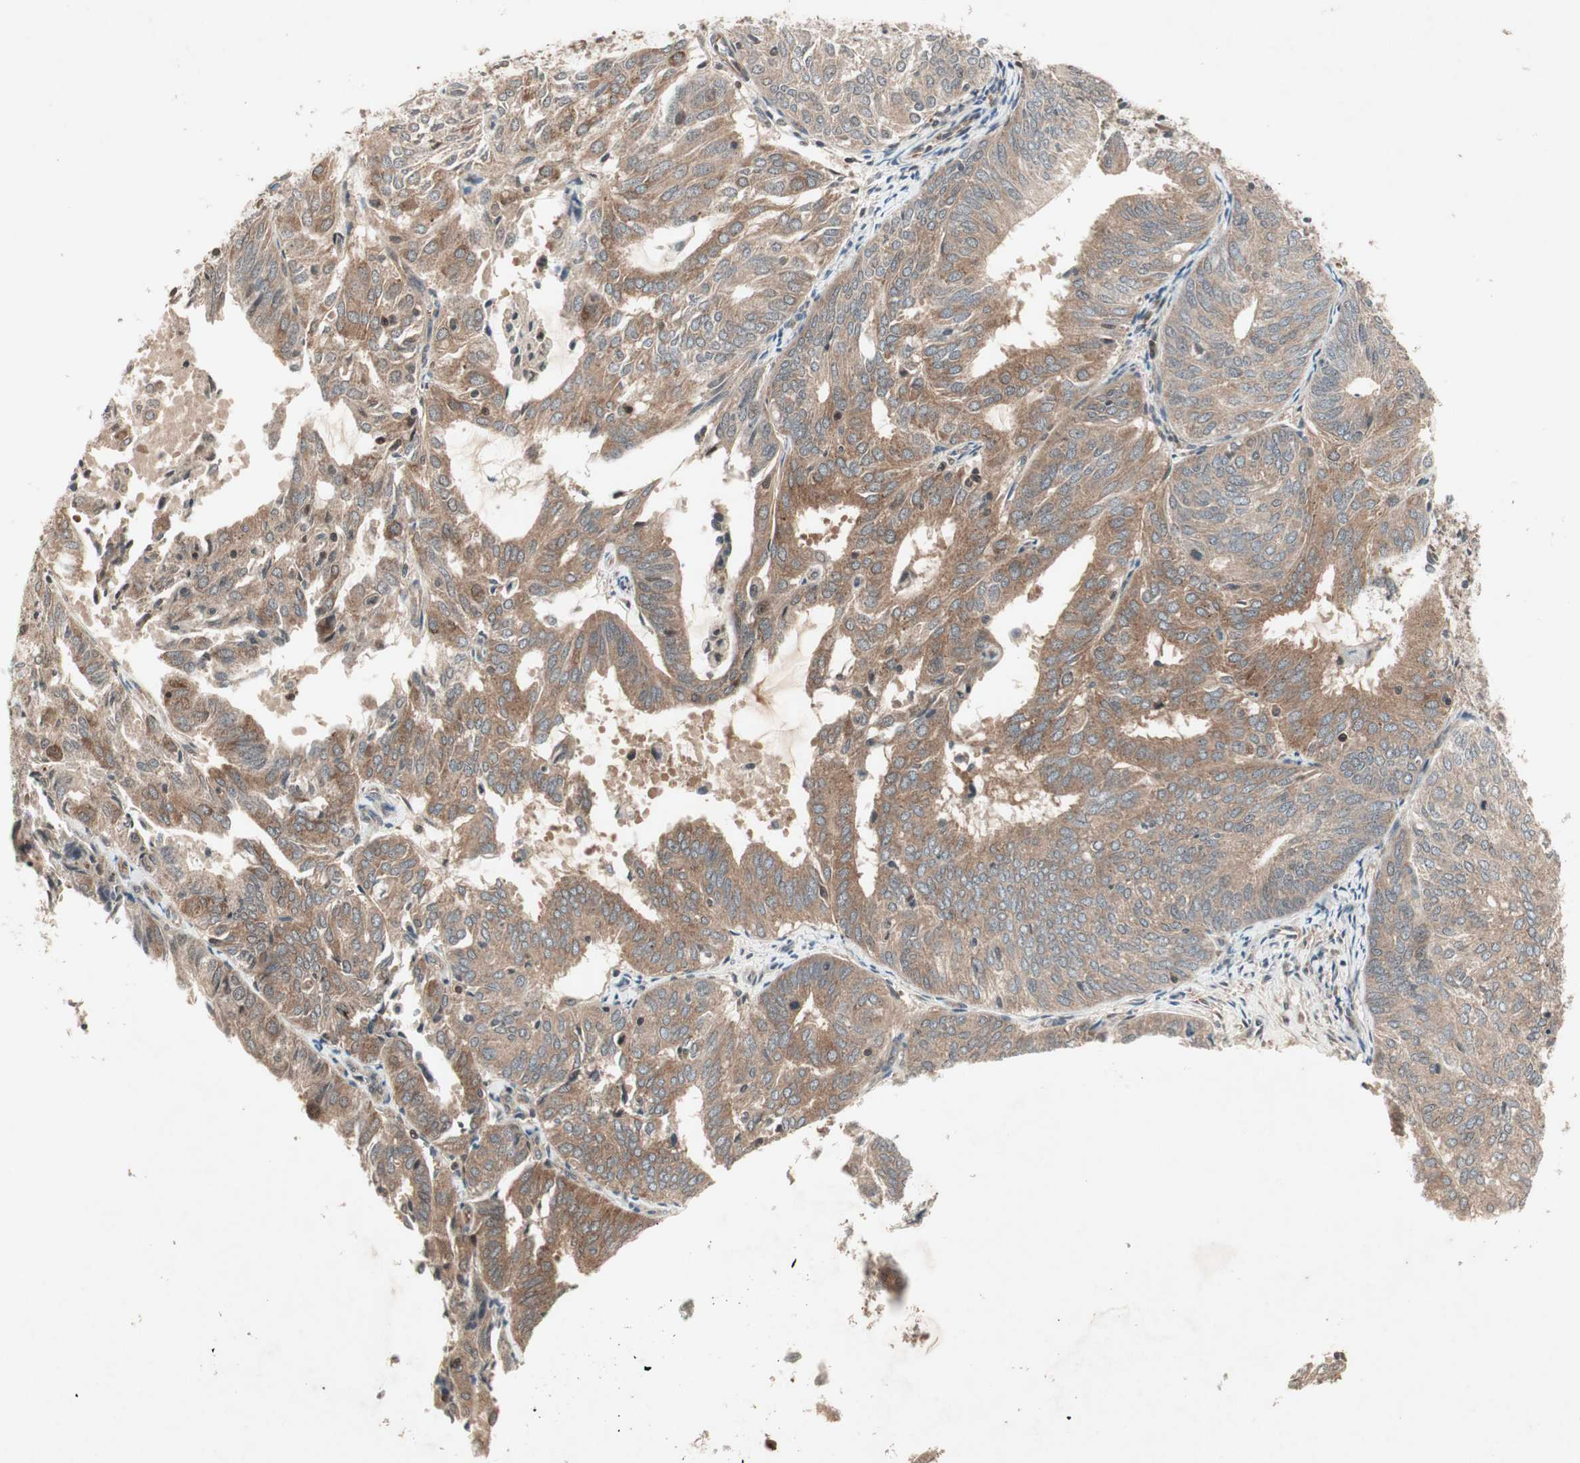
{"staining": {"intensity": "weak", "quantity": "25%-75%", "location": "cytoplasmic/membranous"}, "tissue": "endometrial cancer", "cell_type": "Tumor cells", "image_type": "cancer", "snomed": [{"axis": "morphology", "description": "Adenocarcinoma, NOS"}, {"axis": "topography", "description": "Uterus"}], "caption": "Immunohistochemical staining of human endometrial adenocarcinoma exhibits low levels of weak cytoplasmic/membranous protein expression in approximately 25%-75% of tumor cells.", "gene": "IRS1", "patient": {"sex": "female", "age": 60}}